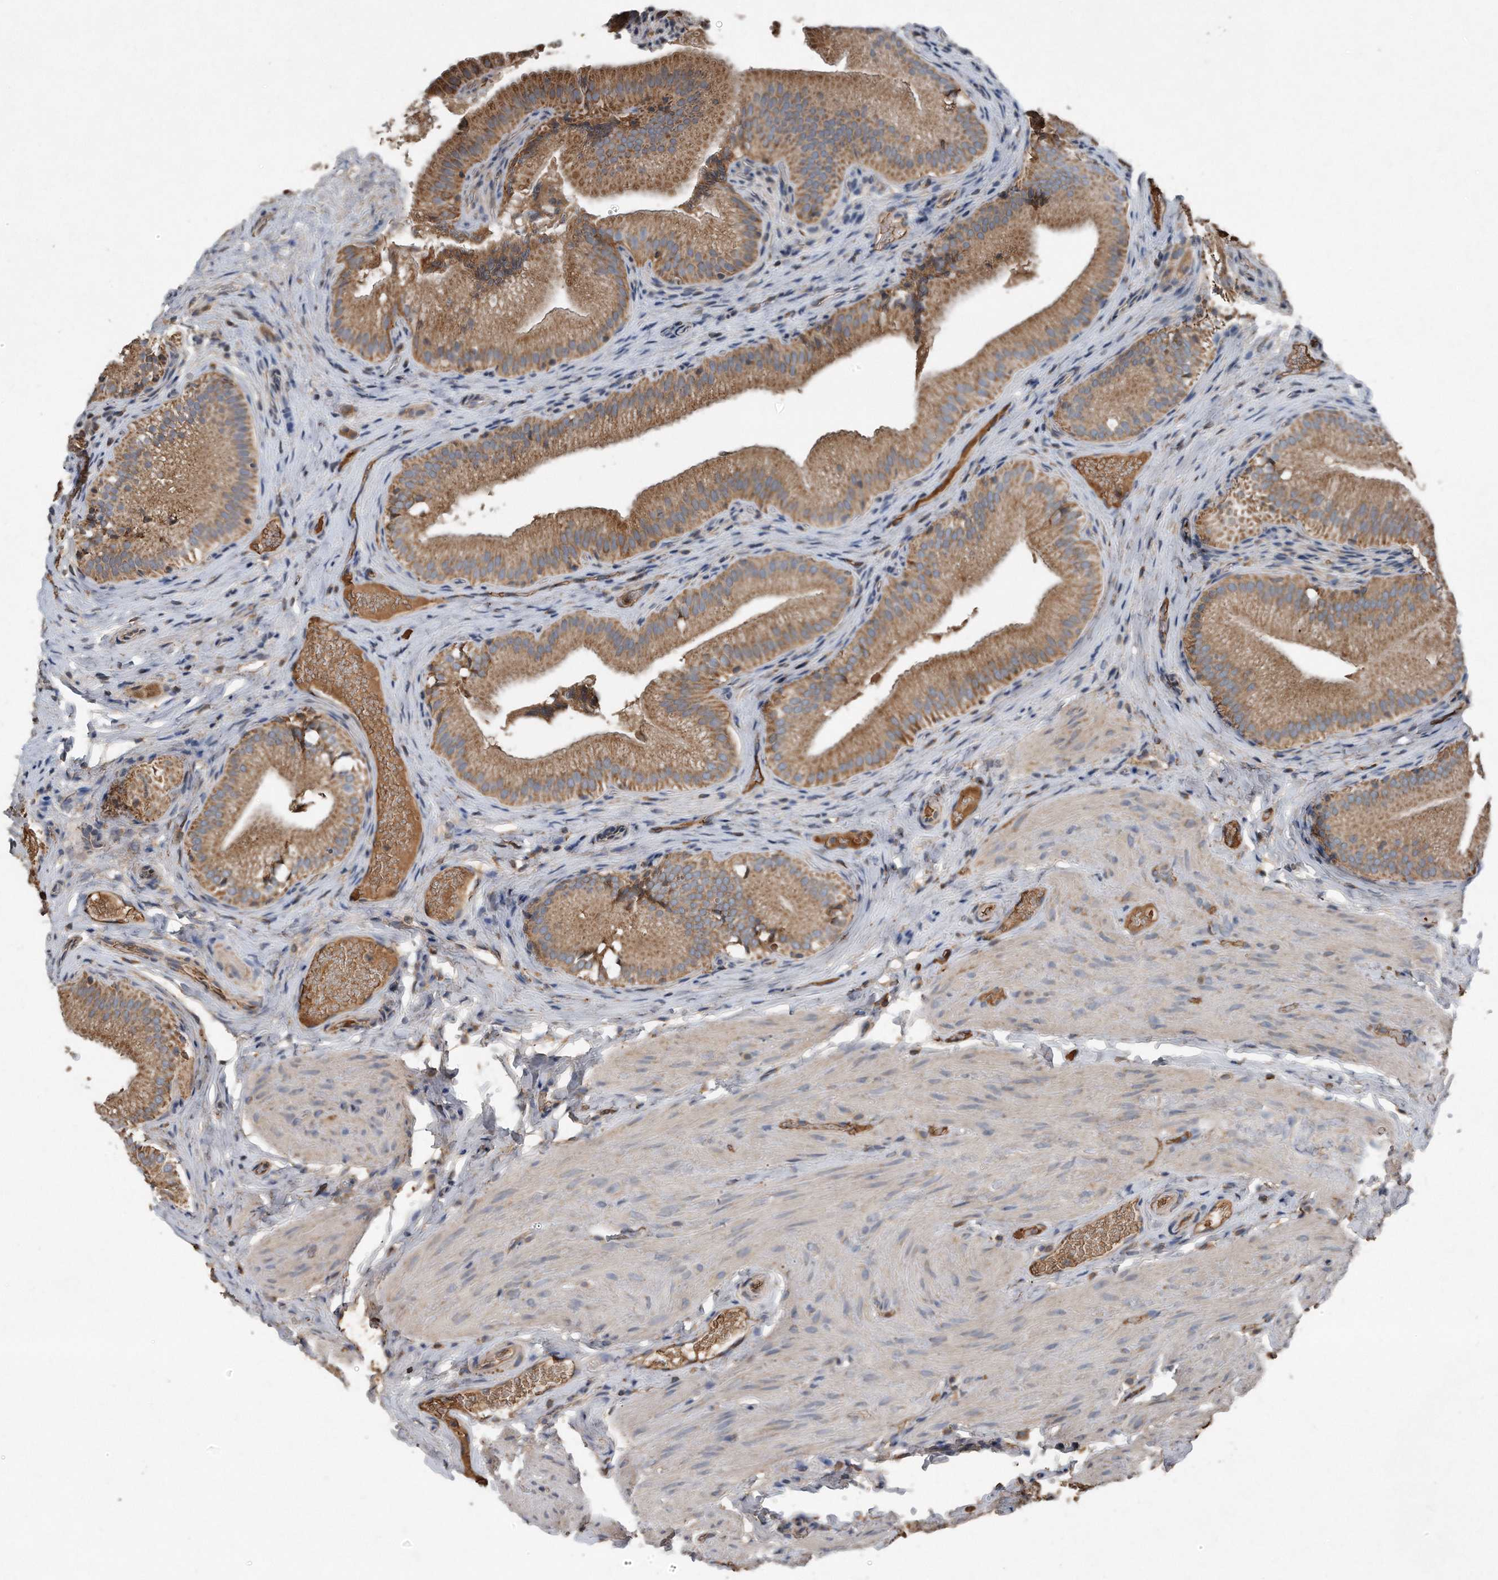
{"staining": {"intensity": "moderate", "quantity": ">75%", "location": "cytoplasmic/membranous"}, "tissue": "gallbladder", "cell_type": "Glandular cells", "image_type": "normal", "snomed": [{"axis": "morphology", "description": "Normal tissue, NOS"}, {"axis": "topography", "description": "Gallbladder"}], "caption": "Protein staining demonstrates moderate cytoplasmic/membranous expression in approximately >75% of glandular cells in benign gallbladder. (Brightfield microscopy of DAB IHC at high magnification).", "gene": "SDHA", "patient": {"sex": "female", "age": 30}}